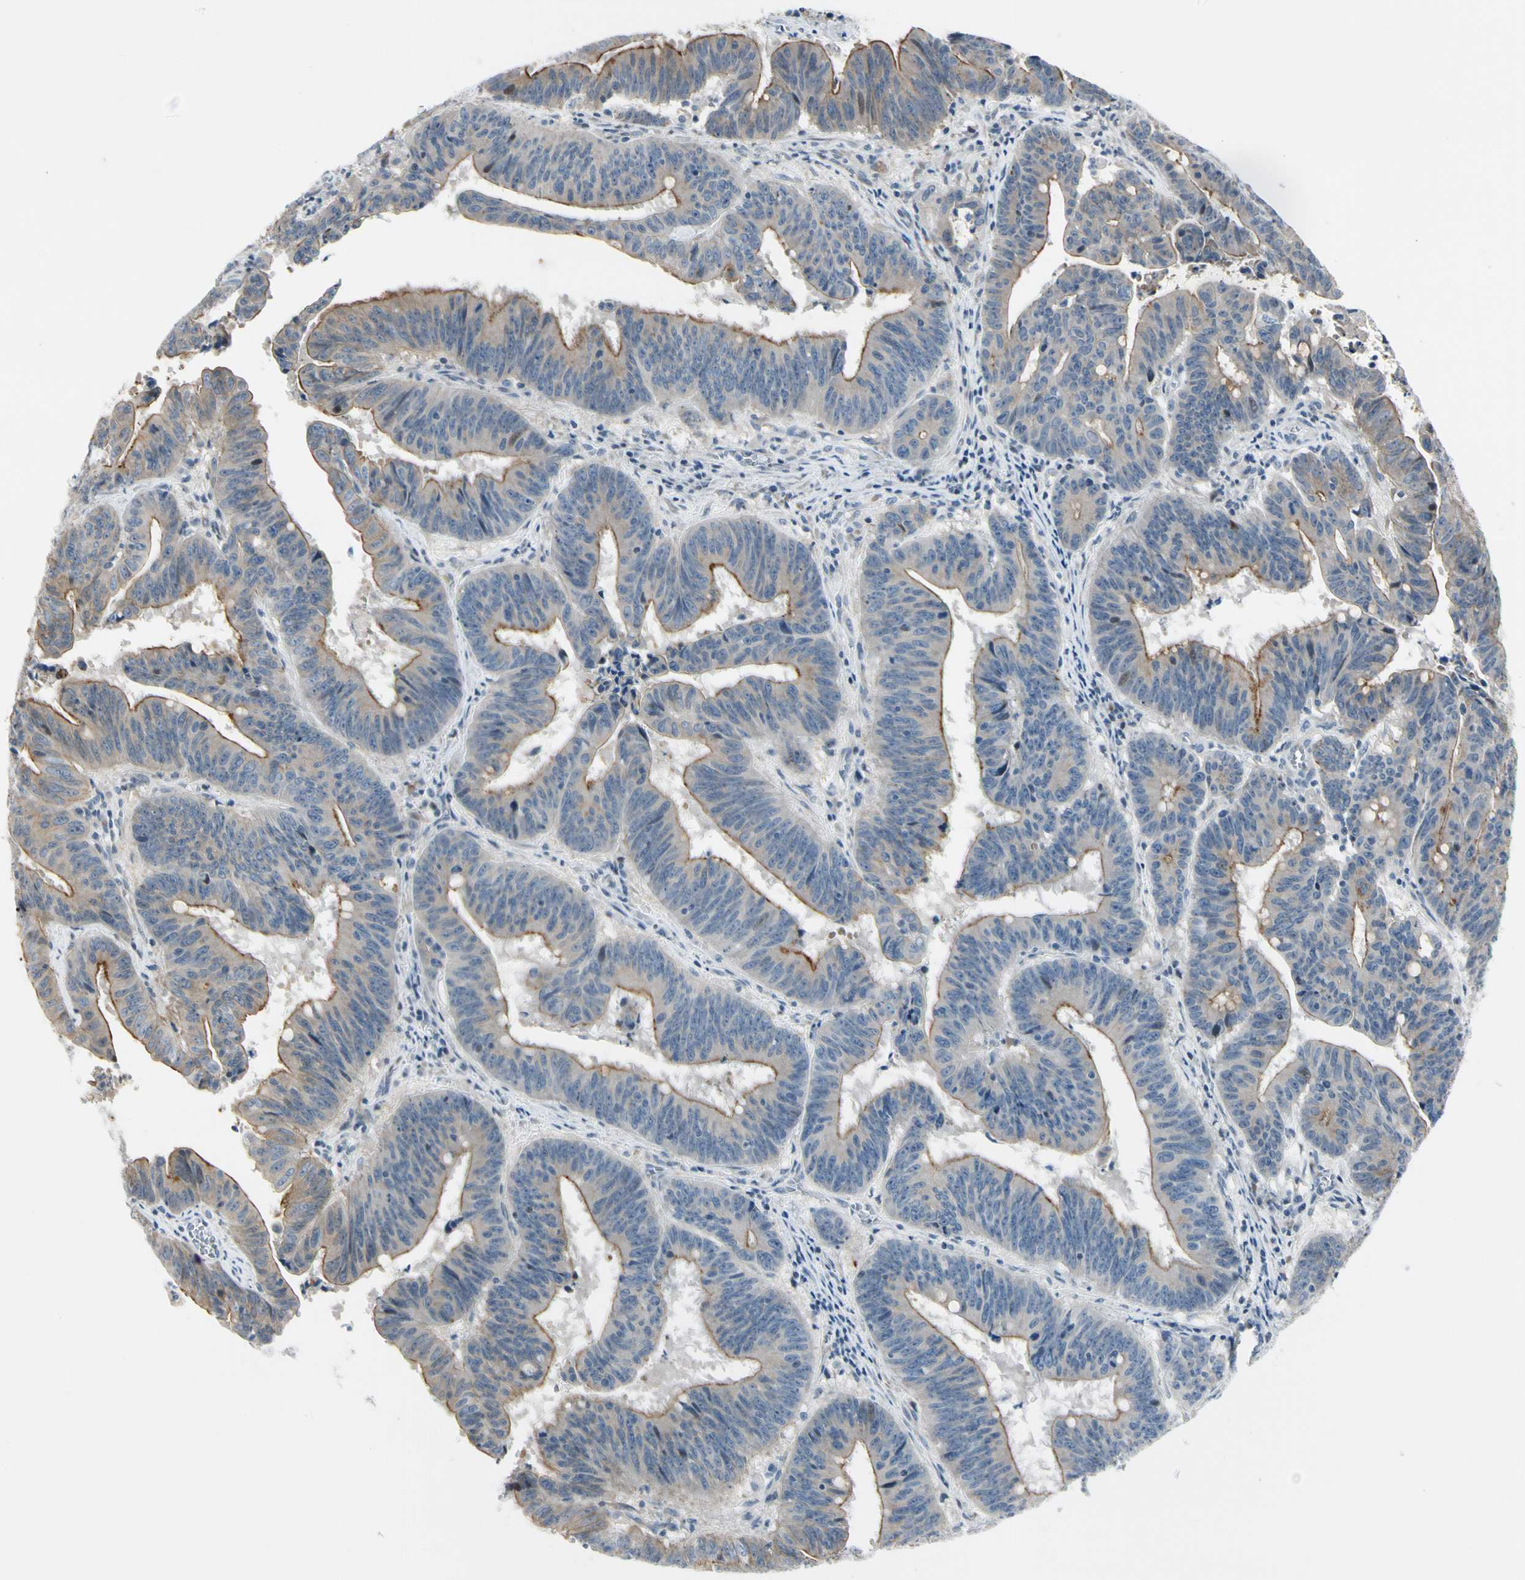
{"staining": {"intensity": "moderate", "quantity": ">75%", "location": "cytoplasmic/membranous"}, "tissue": "colorectal cancer", "cell_type": "Tumor cells", "image_type": "cancer", "snomed": [{"axis": "morphology", "description": "Adenocarcinoma, NOS"}, {"axis": "topography", "description": "Colon"}], "caption": "Protein staining by immunohistochemistry reveals moderate cytoplasmic/membranous positivity in approximately >75% of tumor cells in adenocarcinoma (colorectal).", "gene": "NPDC1", "patient": {"sex": "male", "age": 45}}